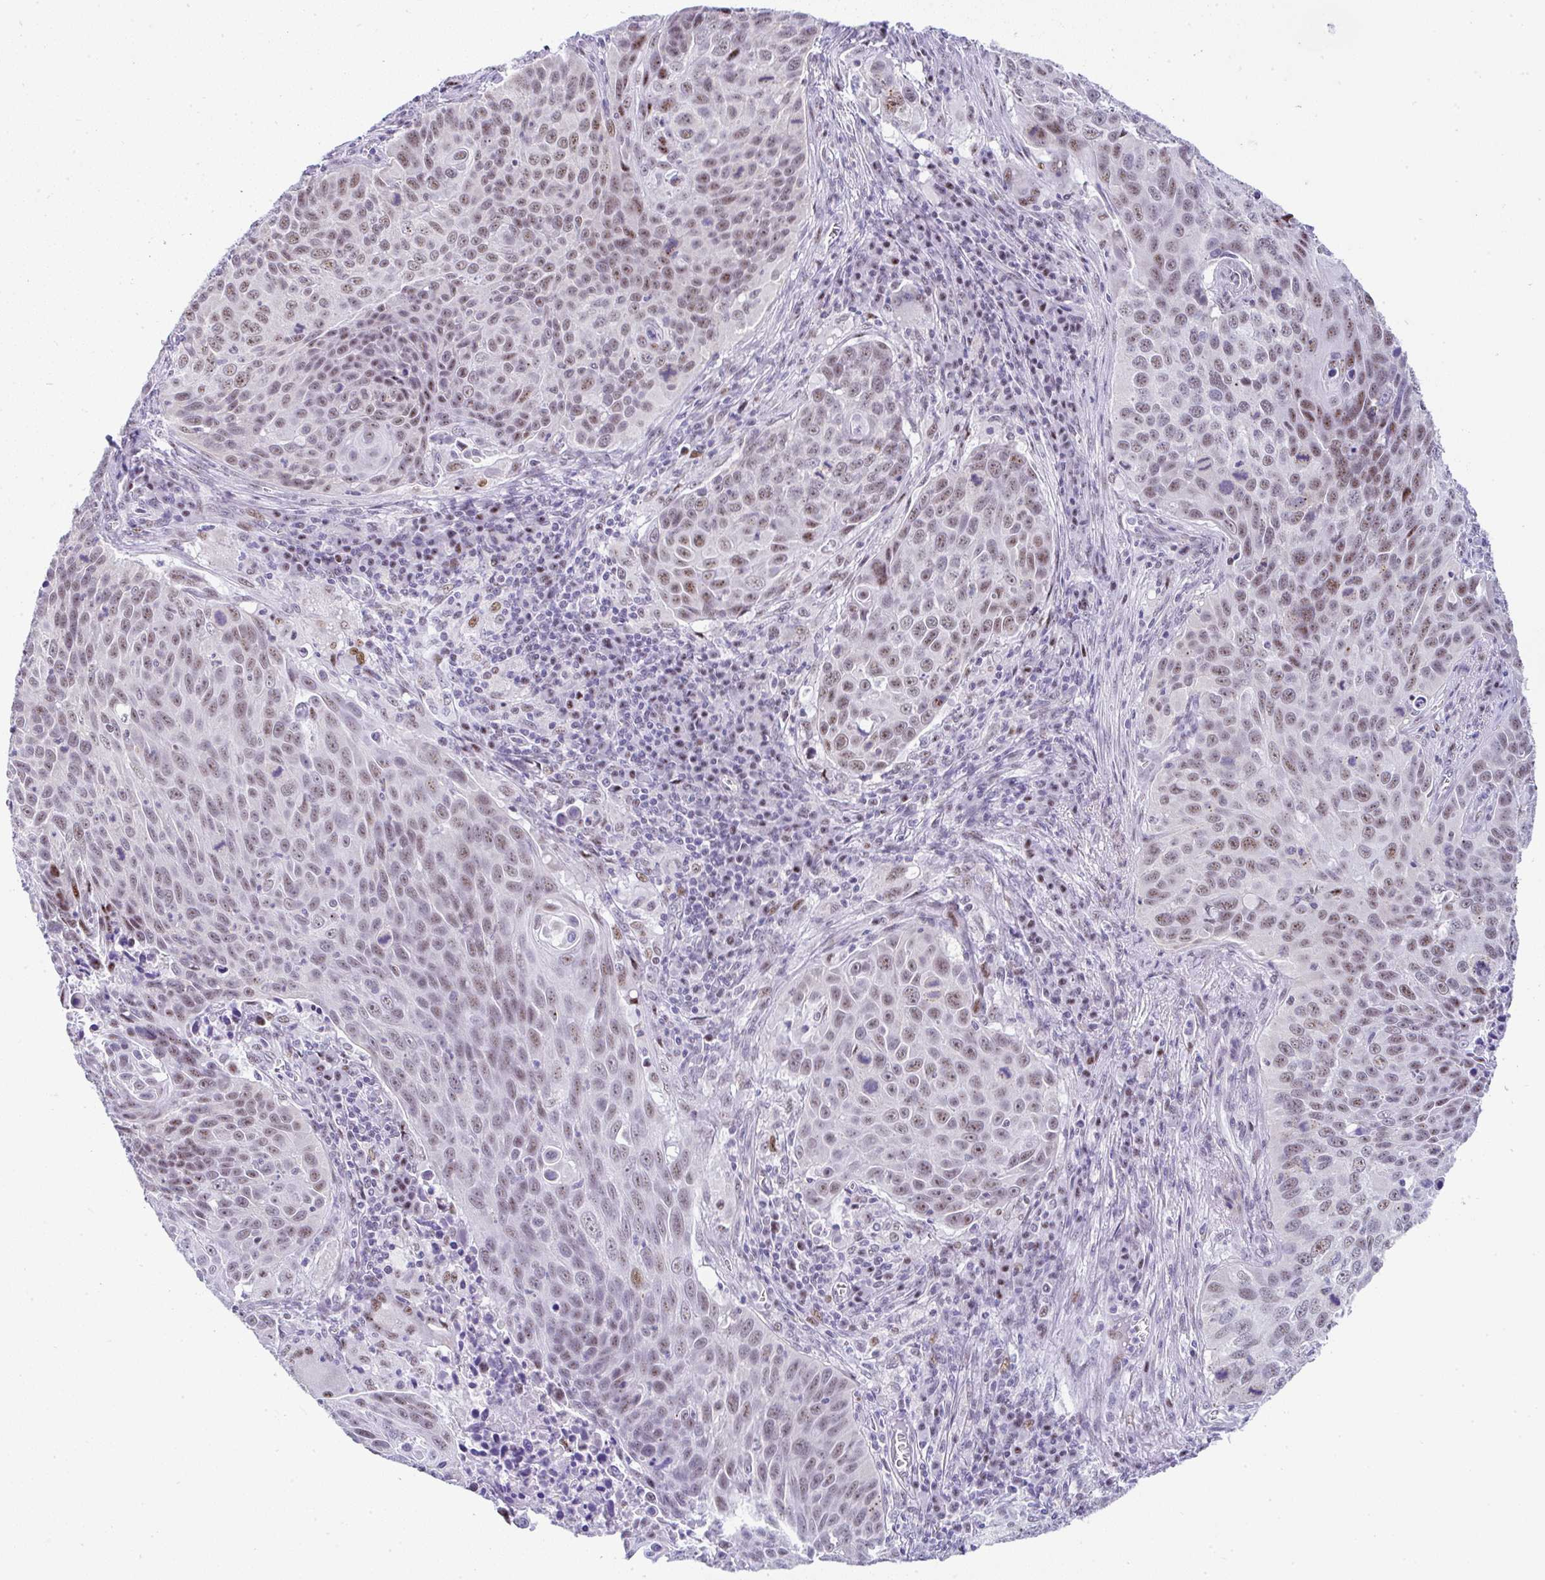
{"staining": {"intensity": "moderate", "quantity": "25%-75%", "location": "nuclear"}, "tissue": "lung cancer", "cell_type": "Tumor cells", "image_type": "cancer", "snomed": [{"axis": "morphology", "description": "Squamous cell carcinoma, NOS"}, {"axis": "topography", "description": "Lung"}], "caption": "Protein expression analysis of human squamous cell carcinoma (lung) reveals moderate nuclear expression in about 25%-75% of tumor cells. (brown staining indicates protein expression, while blue staining denotes nuclei).", "gene": "NR1D2", "patient": {"sex": "male", "age": 78}}